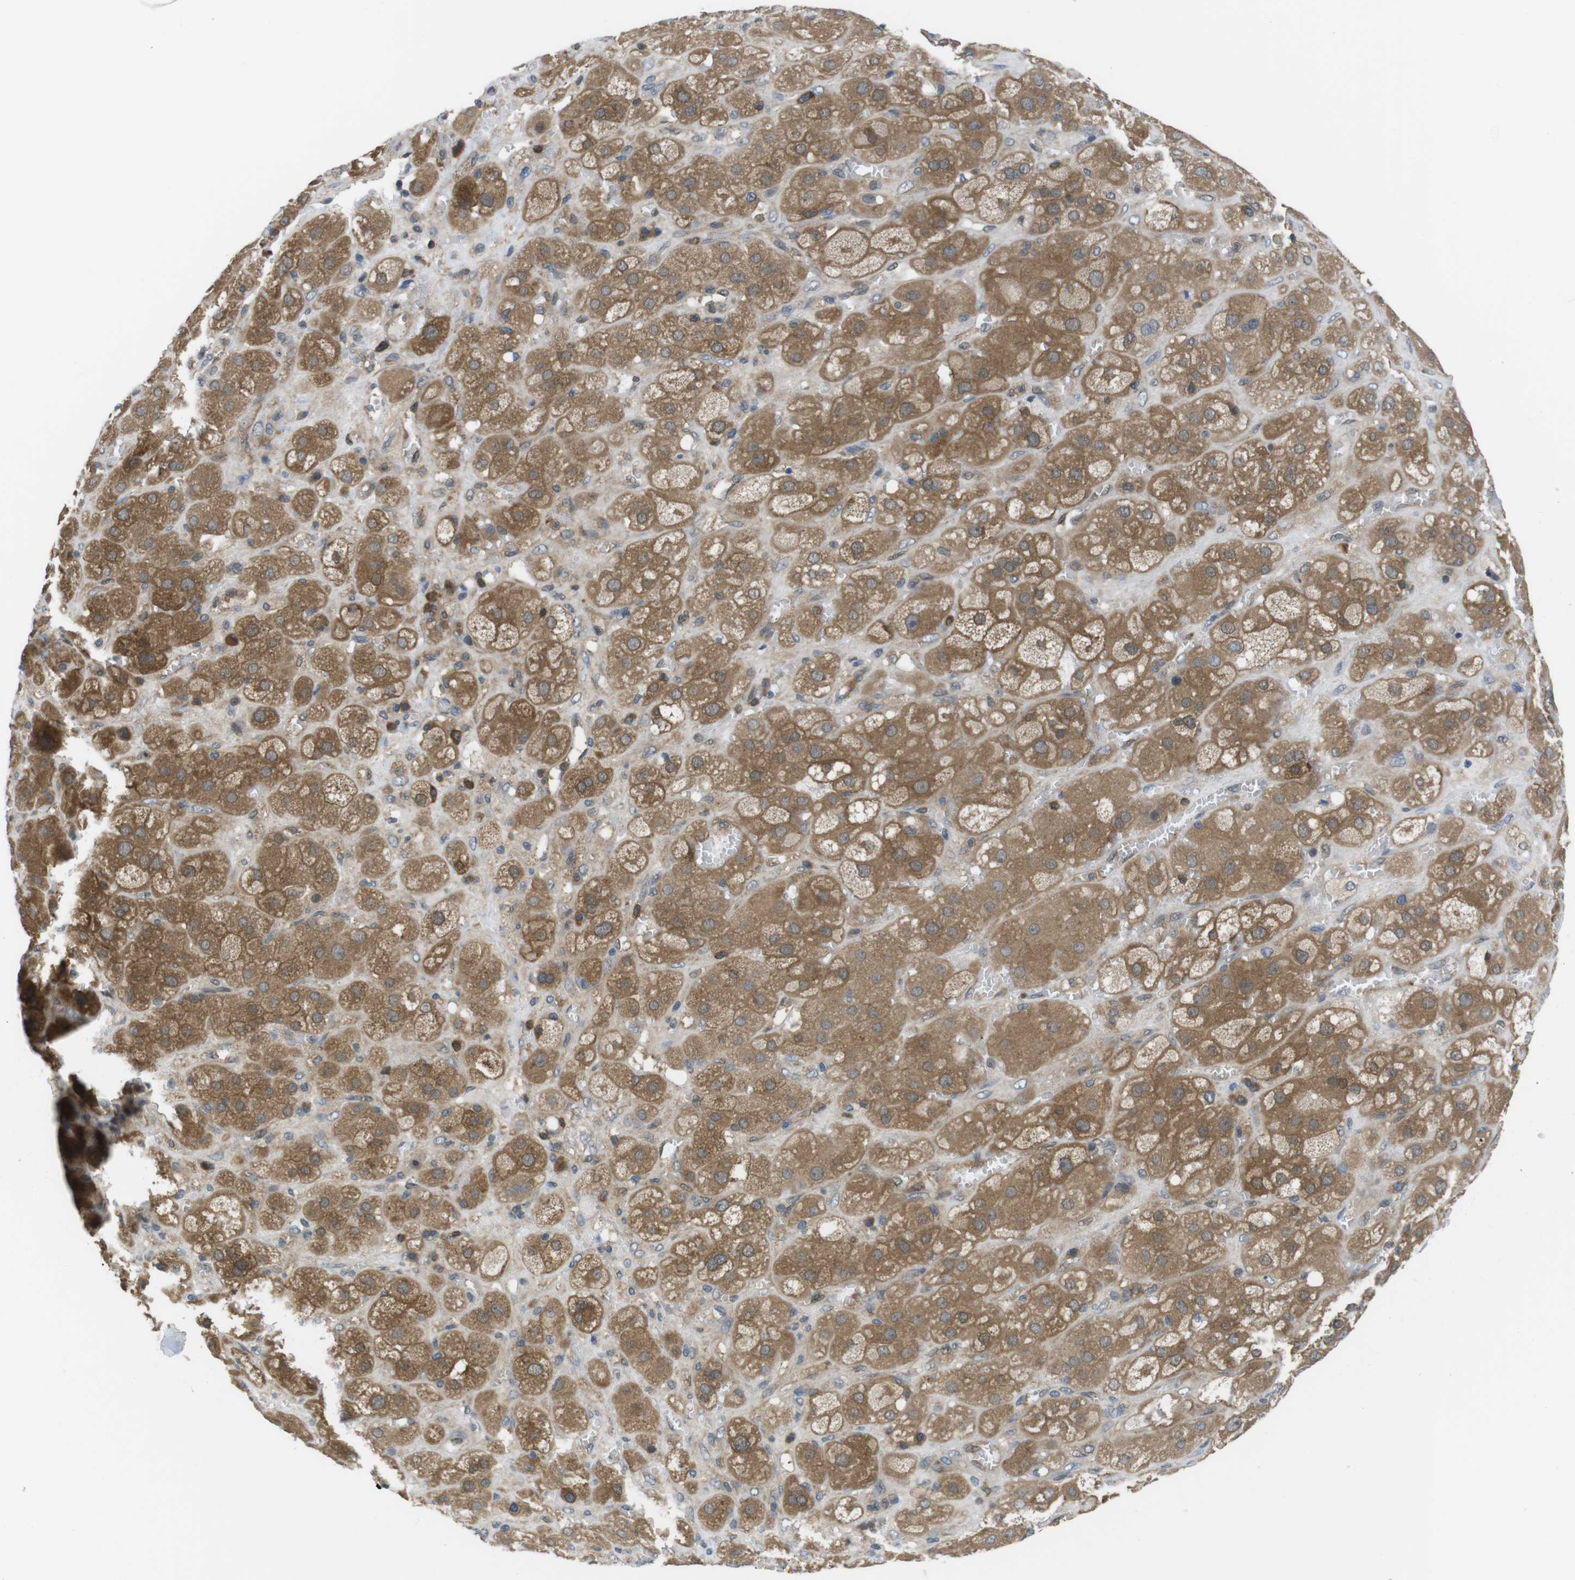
{"staining": {"intensity": "moderate", "quantity": ">75%", "location": "cytoplasmic/membranous"}, "tissue": "adrenal gland", "cell_type": "Glandular cells", "image_type": "normal", "snomed": [{"axis": "morphology", "description": "Normal tissue, NOS"}, {"axis": "topography", "description": "Adrenal gland"}], "caption": "Immunohistochemical staining of unremarkable adrenal gland exhibits >75% levels of moderate cytoplasmic/membranous protein expression in about >75% of glandular cells. (DAB (3,3'-diaminobenzidine) IHC, brown staining for protein, blue staining for nuclei).", "gene": "MTHFD1L", "patient": {"sex": "female", "age": 47}}